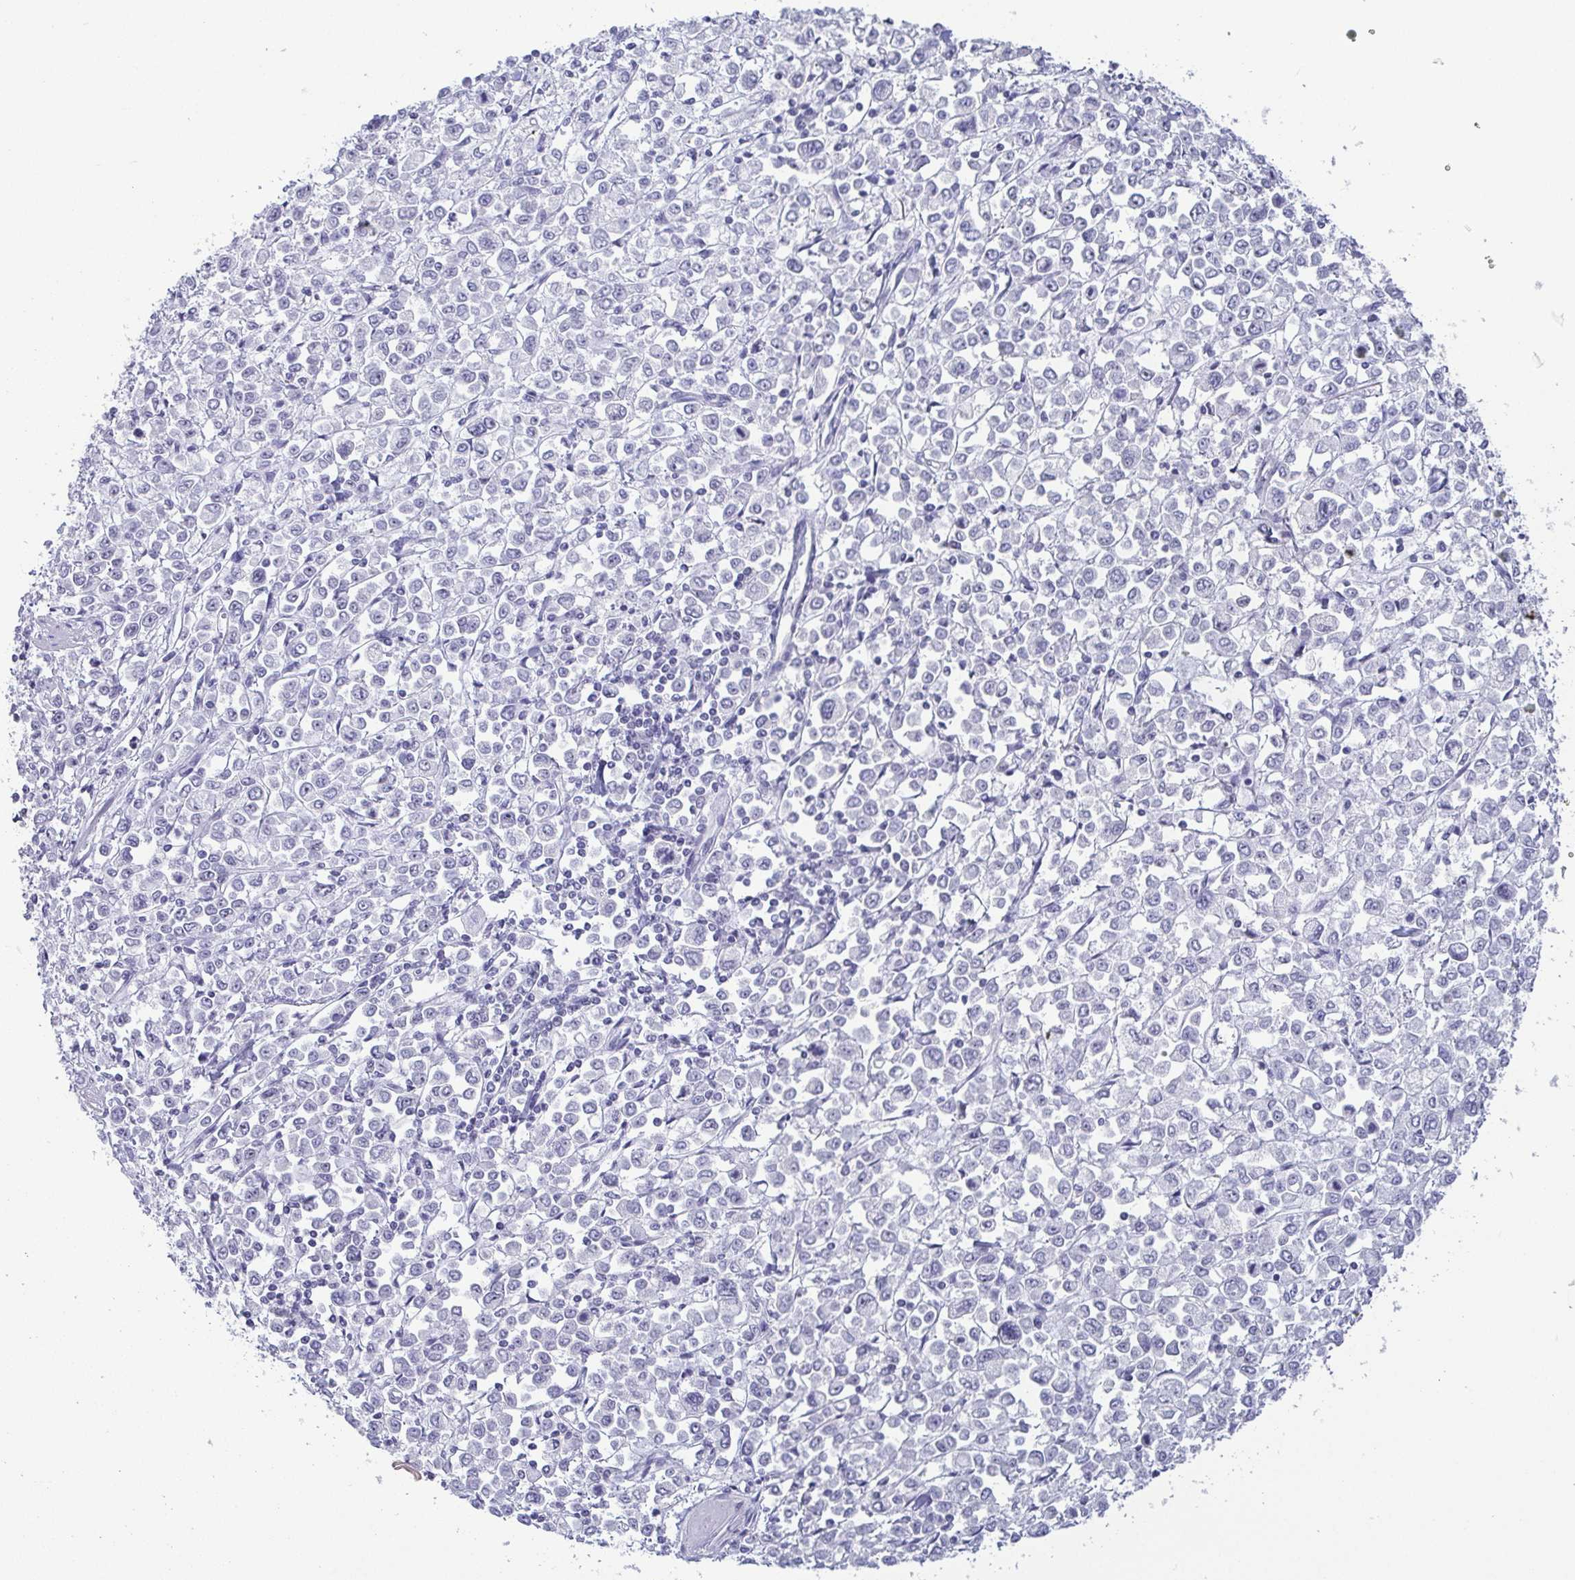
{"staining": {"intensity": "negative", "quantity": "none", "location": "none"}, "tissue": "stomach cancer", "cell_type": "Tumor cells", "image_type": "cancer", "snomed": [{"axis": "morphology", "description": "Adenocarcinoma, NOS"}, {"axis": "topography", "description": "Stomach, upper"}], "caption": "Stomach cancer was stained to show a protein in brown. There is no significant staining in tumor cells. Nuclei are stained in blue.", "gene": "BZW1", "patient": {"sex": "male", "age": 70}}